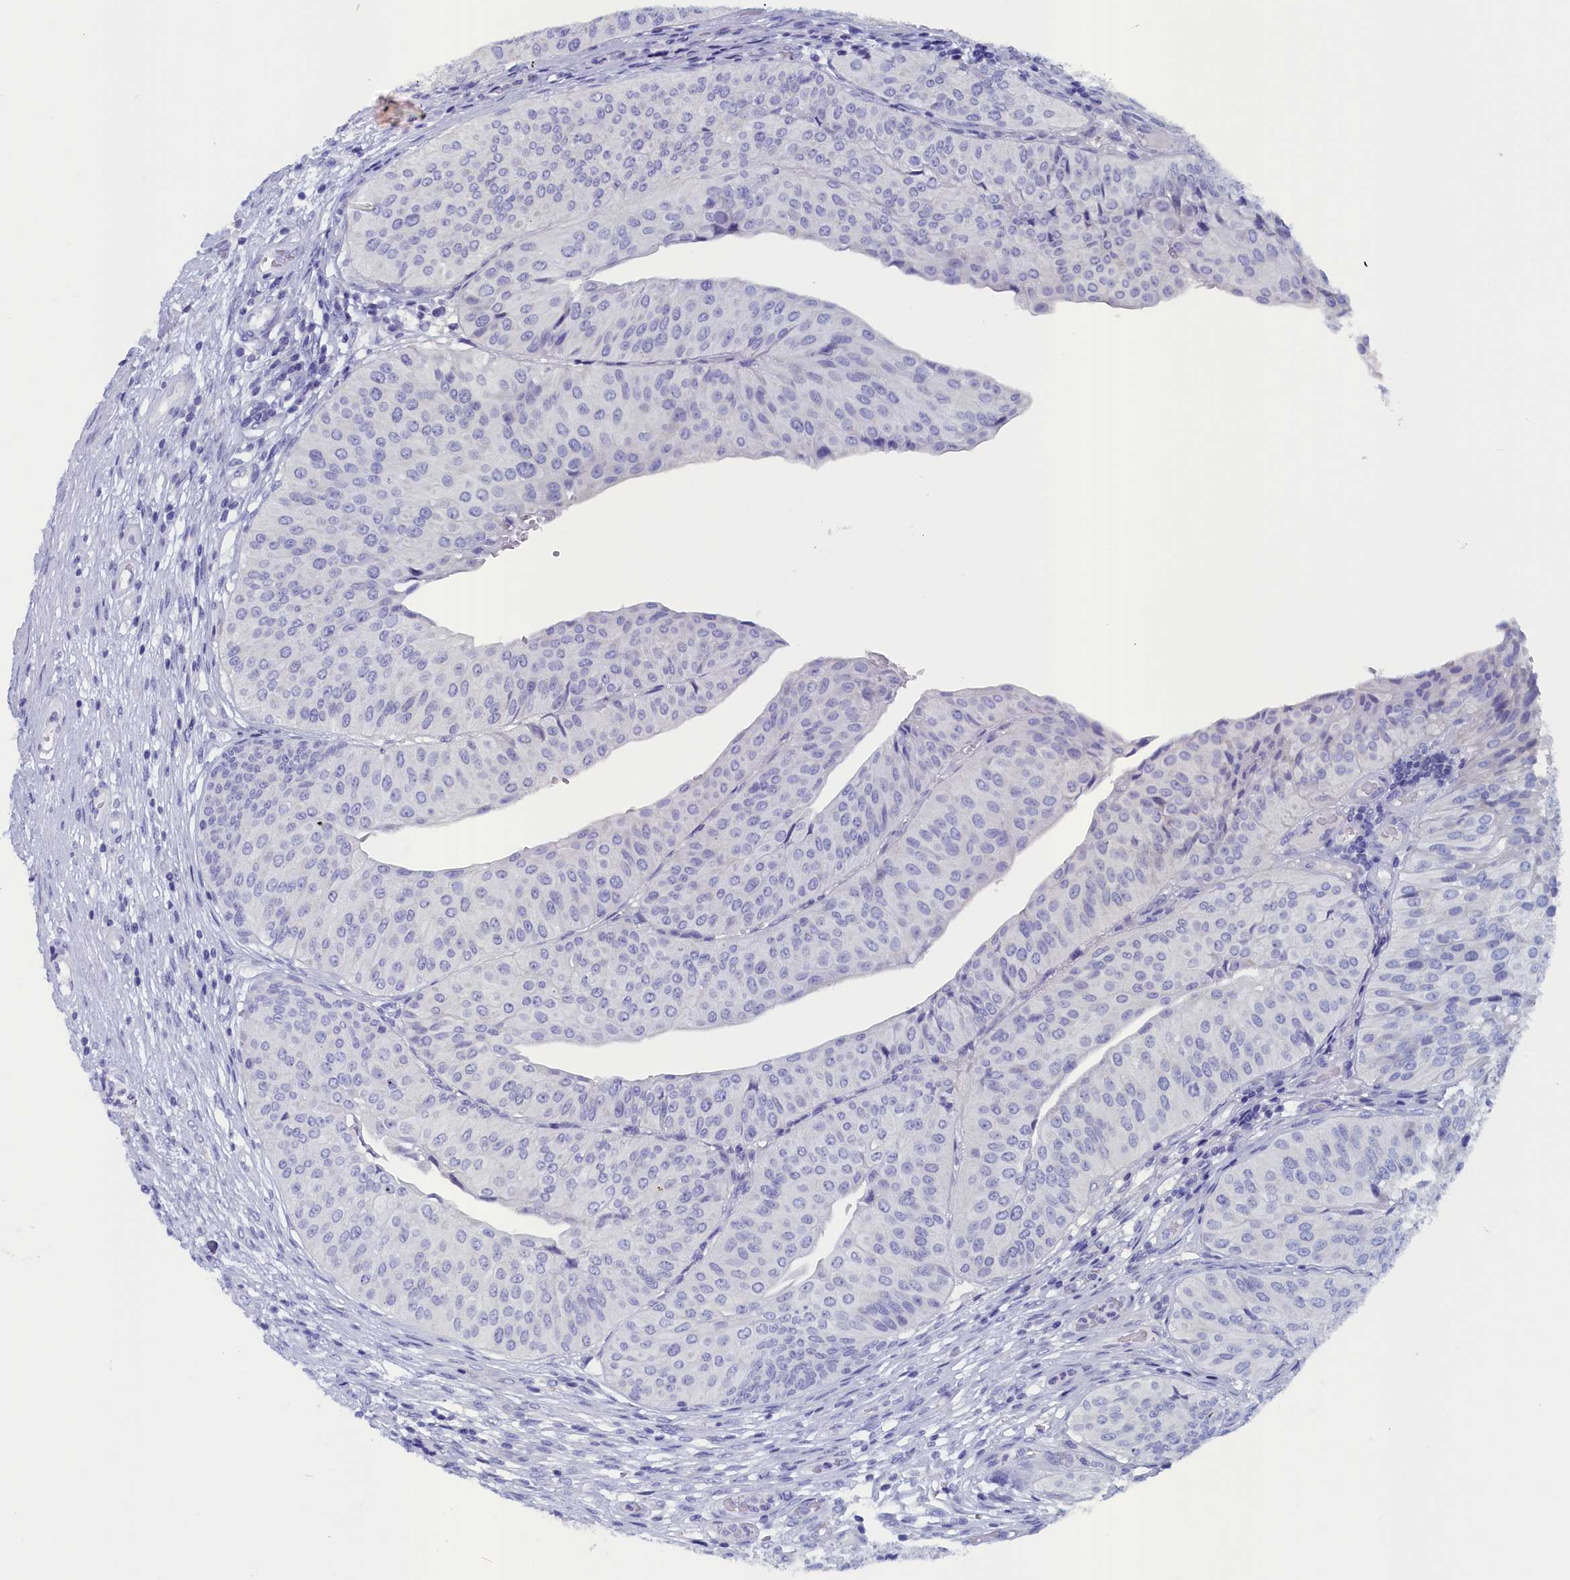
{"staining": {"intensity": "negative", "quantity": "none", "location": "none"}, "tissue": "urothelial cancer", "cell_type": "Tumor cells", "image_type": "cancer", "snomed": [{"axis": "morphology", "description": "Urothelial carcinoma, Low grade"}, {"axis": "topography", "description": "Urinary bladder"}], "caption": "A histopathology image of human low-grade urothelial carcinoma is negative for staining in tumor cells.", "gene": "ANKRD2", "patient": {"sex": "male", "age": 67}}